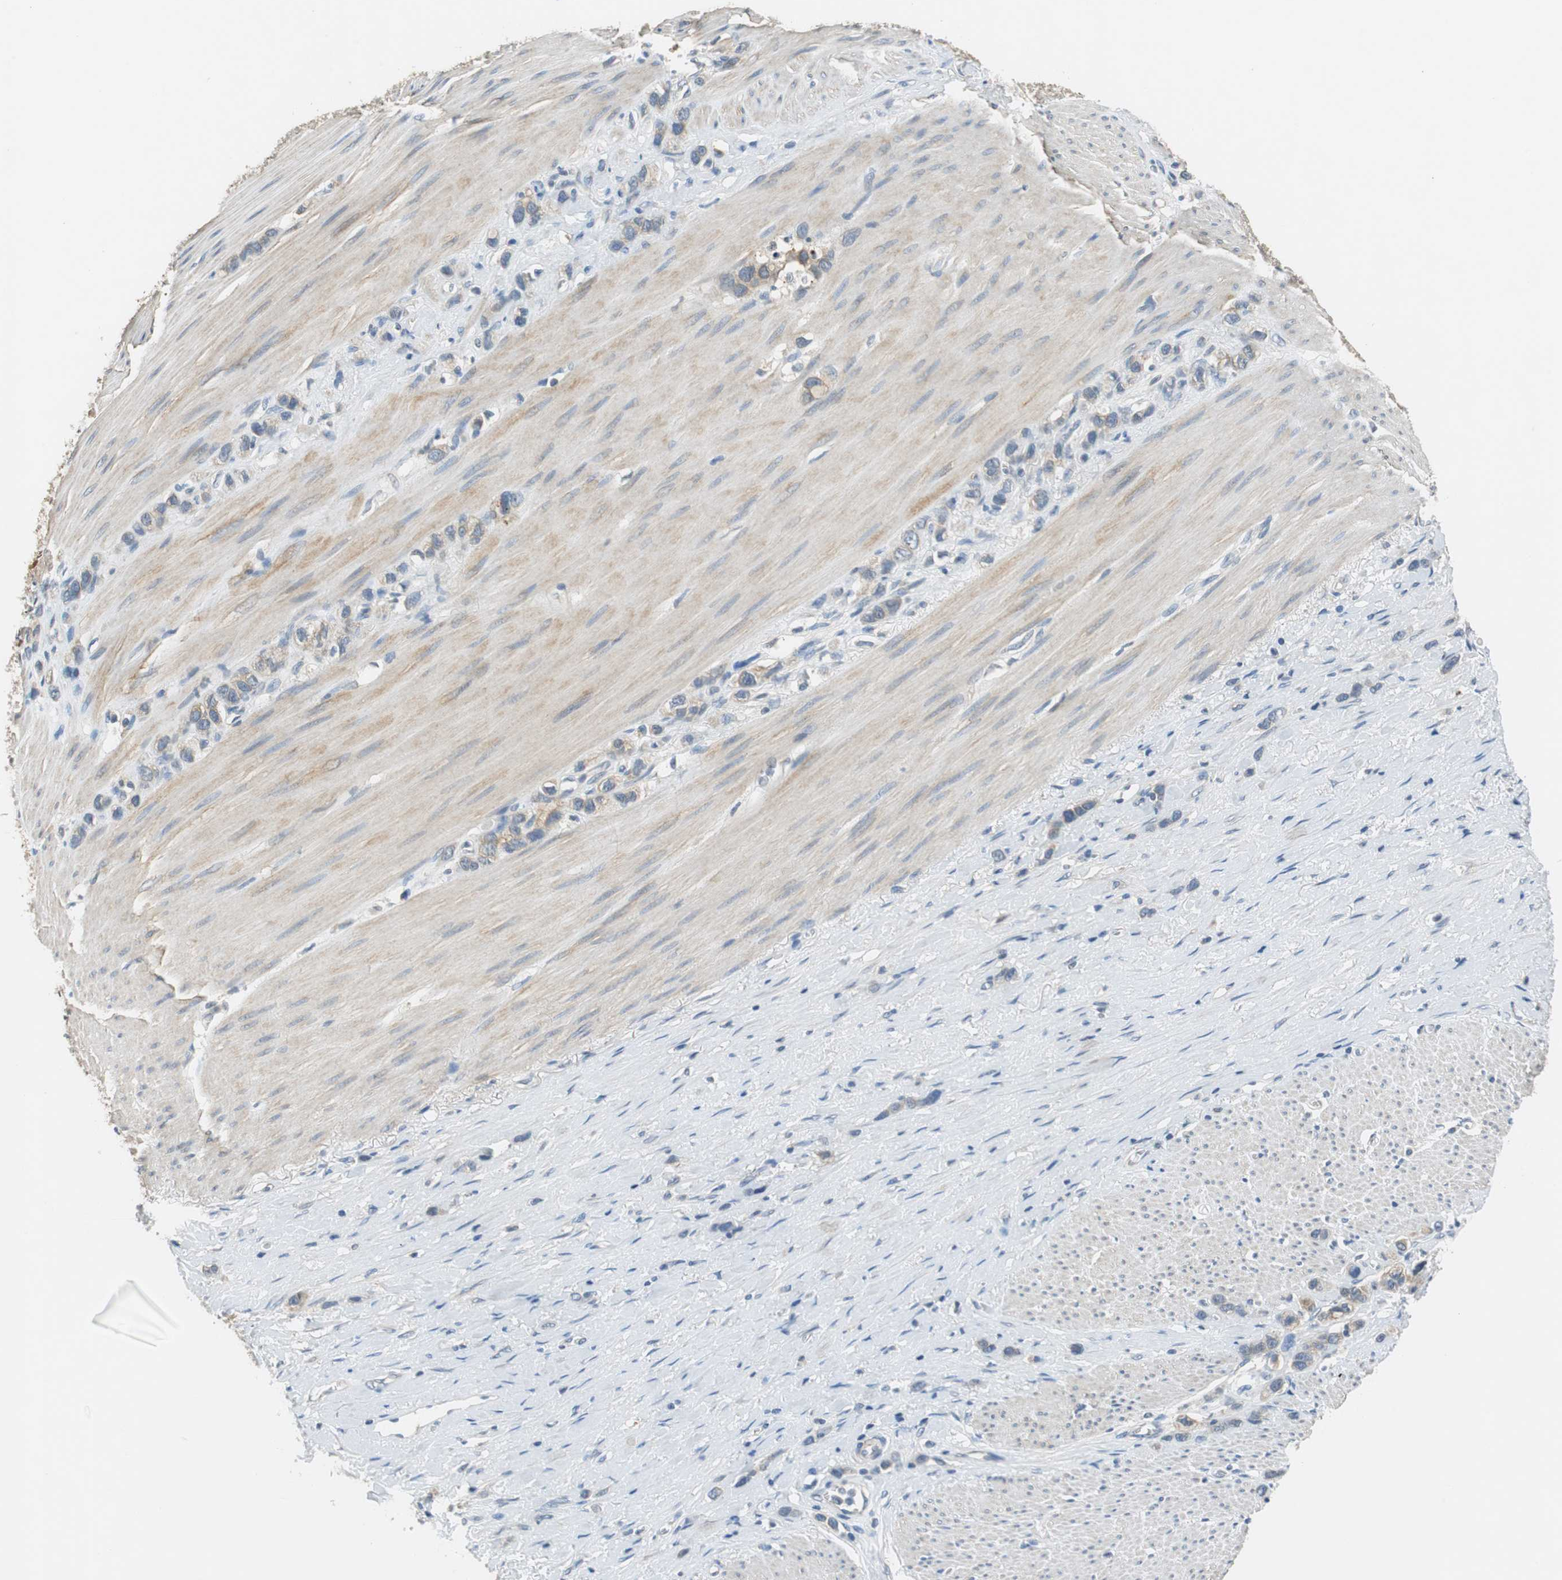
{"staining": {"intensity": "weak", "quantity": ">75%", "location": "cytoplasmic/membranous"}, "tissue": "stomach cancer", "cell_type": "Tumor cells", "image_type": "cancer", "snomed": [{"axis": "morphology", "description": "Normal tissue, NOS"}, {"axis": "morphology", "description": "Adenocarcinoma, NOS"}, {"axis": "morphology", "description": "Adenocarcinoma, High grade"}, {"axis": "topography", "description": "Stomach, upper"}, {"axis": "topography", "description": "Stomach"}], "caption": "High-power microscopy captured an IHC photomicrograph of stomach cancer (adenocarcinoma), revealing weak cytoplasmic/membranous positivity in about >75% of tumor cells.", "gene": "FADS2", "patient": {"sex": "female", "age": 65}}